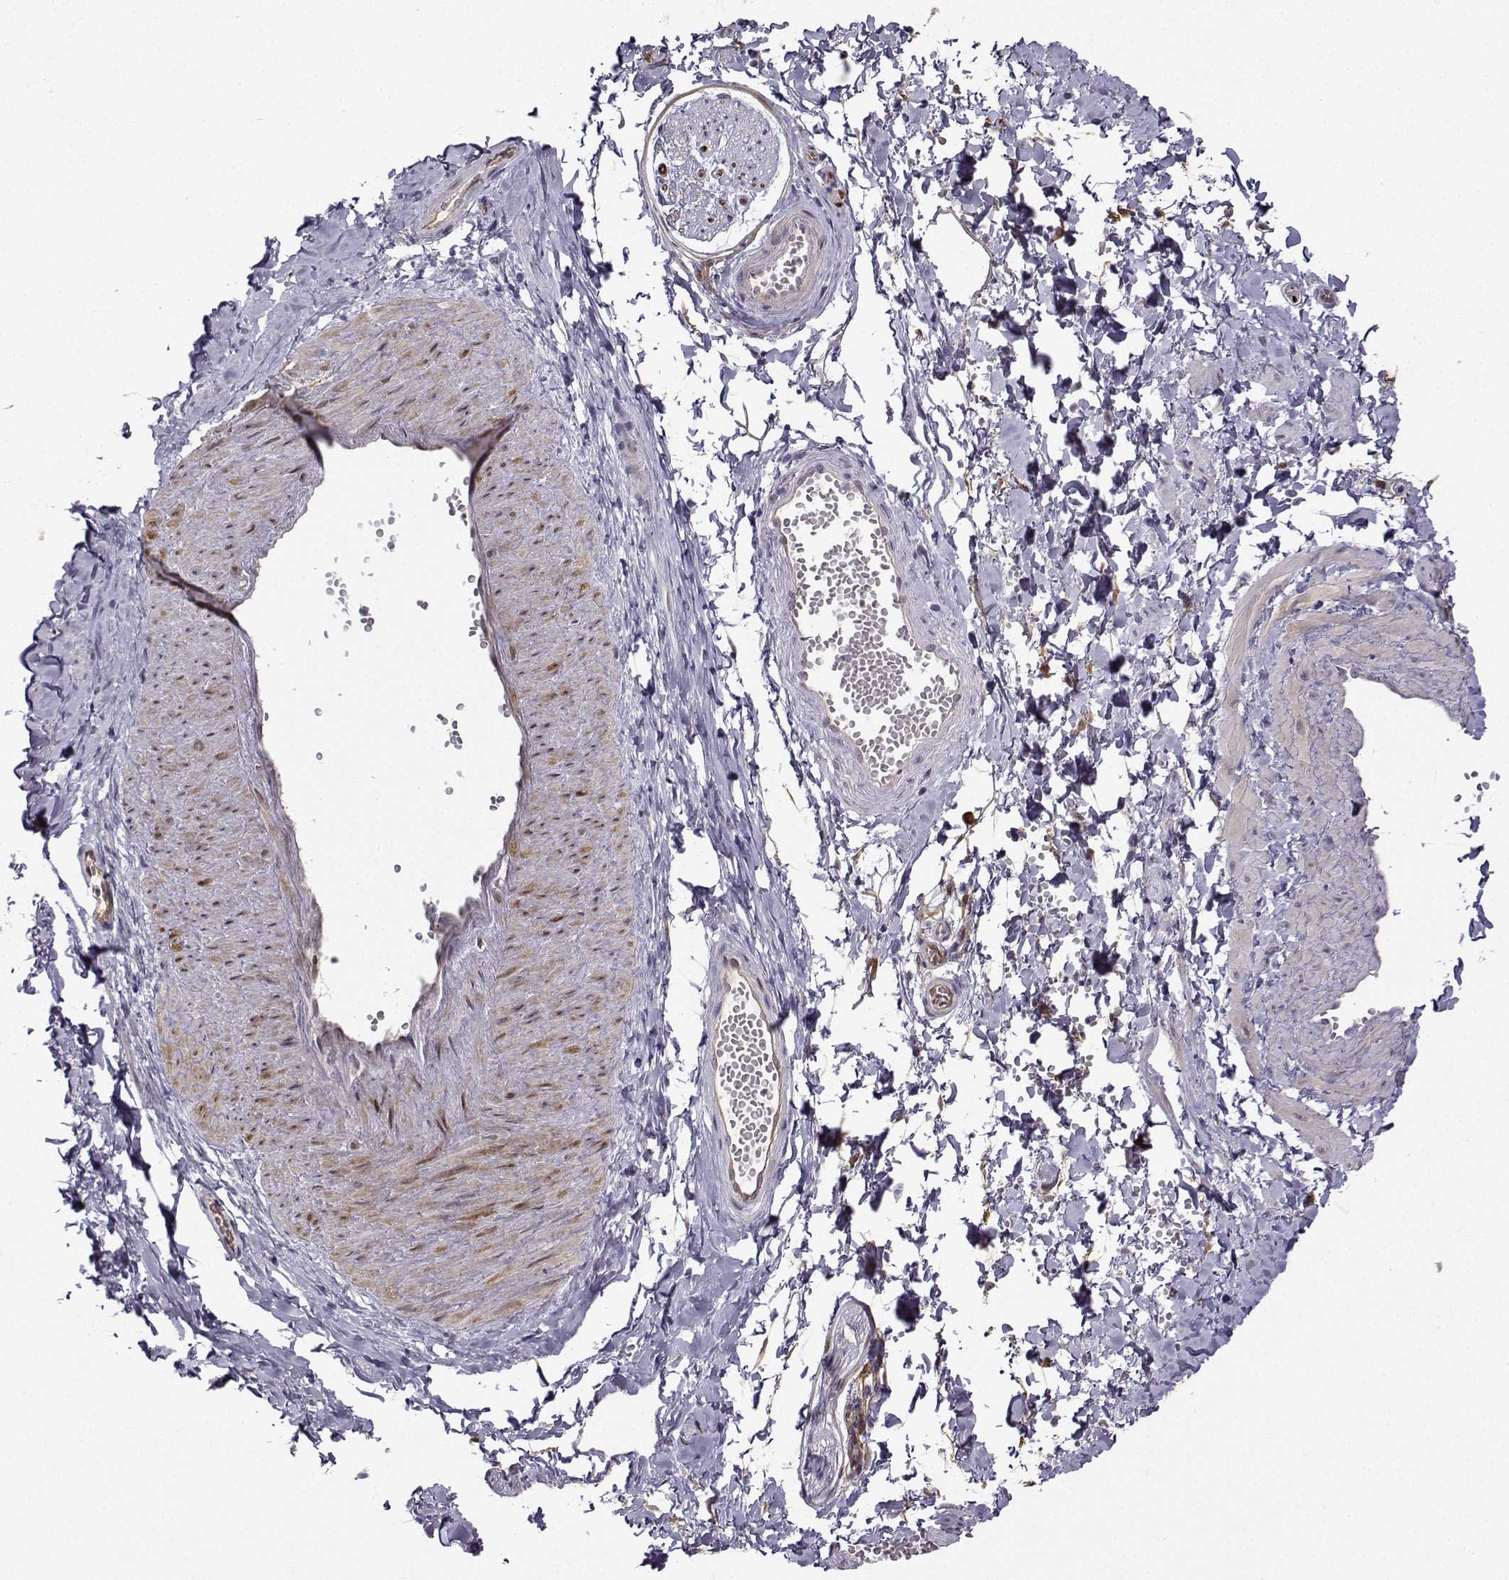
{"staining": {"intensity": "strong", "quantity": "25%-75%", "location": "cytoplasmic/membranous"}, "tissue": "adipose tissue", "cell_type": "Adipocytes", "image_type": "normal", "snomed": [{"axis": "morphology", "description": "Normal tissue, NOS"}, {"axis": "topography", "description": "Smooth muscle"}, {"axis": "topography", "description": "Peripheral nerve tissue"}], "caption": "A brown stain shows strong cytoplasmic/membranous expression of a protein in adipocytes of normal human adipose tissue. The staining was performed using DAB to visualize the protein expression in brown, while the nuclei were stained in blue with hematoxylin (Magnification: 20x).", "gene": "NQO1", "patient": {"sex": "male", "age": 22}}